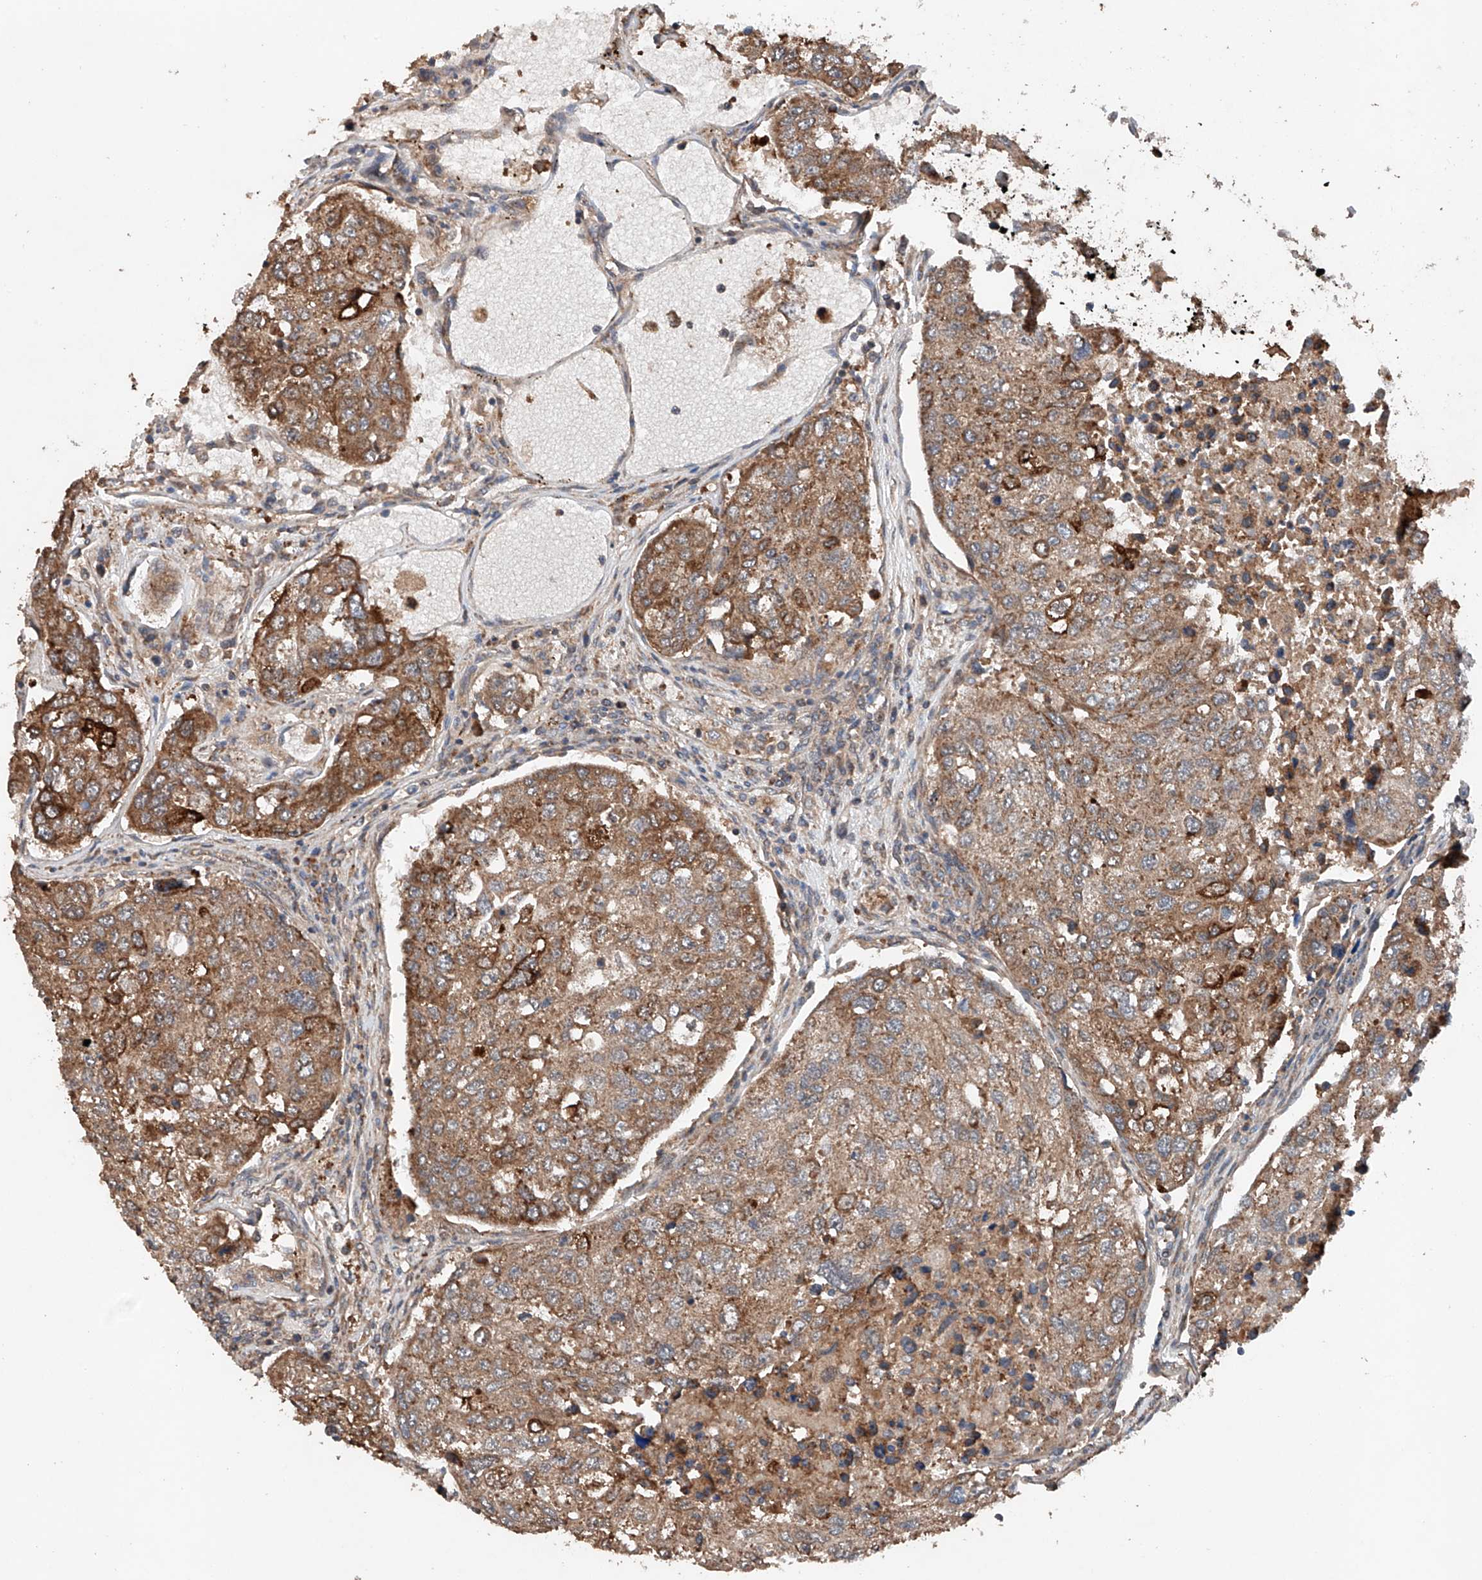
{"staining": {"intensity": "moderate", "quantity": ">75%", "location": "cytoplasmic/membranous"}, "tissue": "urothelial cancer", "cell_type": "Tumor cells", "image_type": "cancer", "snomed": [{"axis": "morphology", "description": "Urothelial carcinoma, High grade"}, {"axis": "topography", "description": "Lymph node"}, {"axis": "topography", "description": "Urinary bladder"}], "caption": "The micrograph exhibits staining of urothelial cancer, revealing moderate cytoplasmic/membranous protein expression (brown color) within tumor cells.", "gene": "AP4B1", "patient": {"sex": "male", "age": 51}}